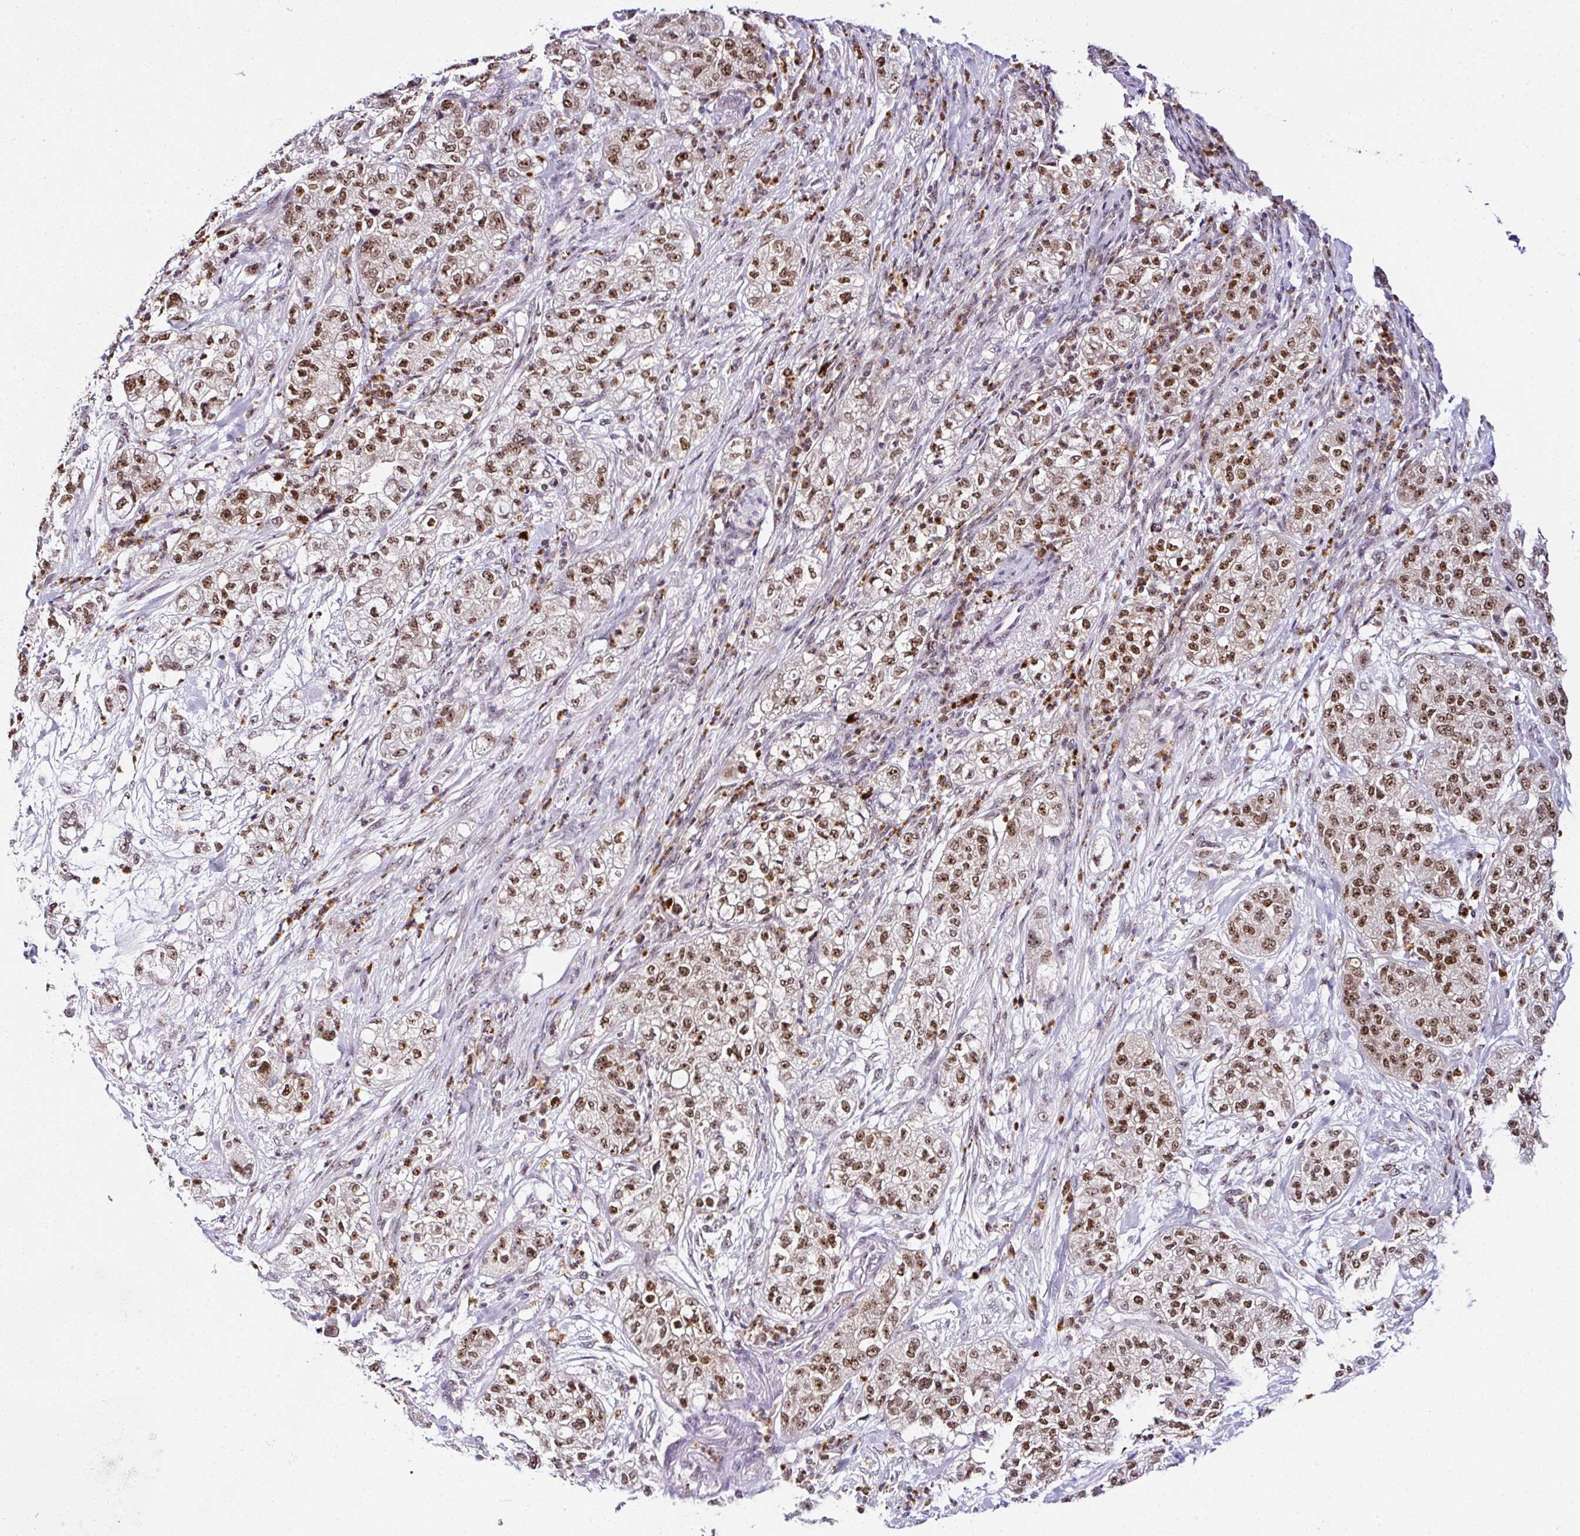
{"staining": {"intensity": "moderate", "quantity": ">75%", "location": "nuclear"}, "tissue": "pancreatic cancer", "cell_type": "Tumor cells", "image_type": "cancer", "snomed": [{"axis": "morphology", "description": "Adenocarcinoma, NOS"}, {"axis": "topography", "description": "Pancreas"}], "caption": "A photomicrograph of human adenocarcinoma (pancreatic) stained for a protein reveals moderate nuclear brown staining in tumor cells.", "gene": "PTPN2", "patient": {"sex": "female", "age": 78}}